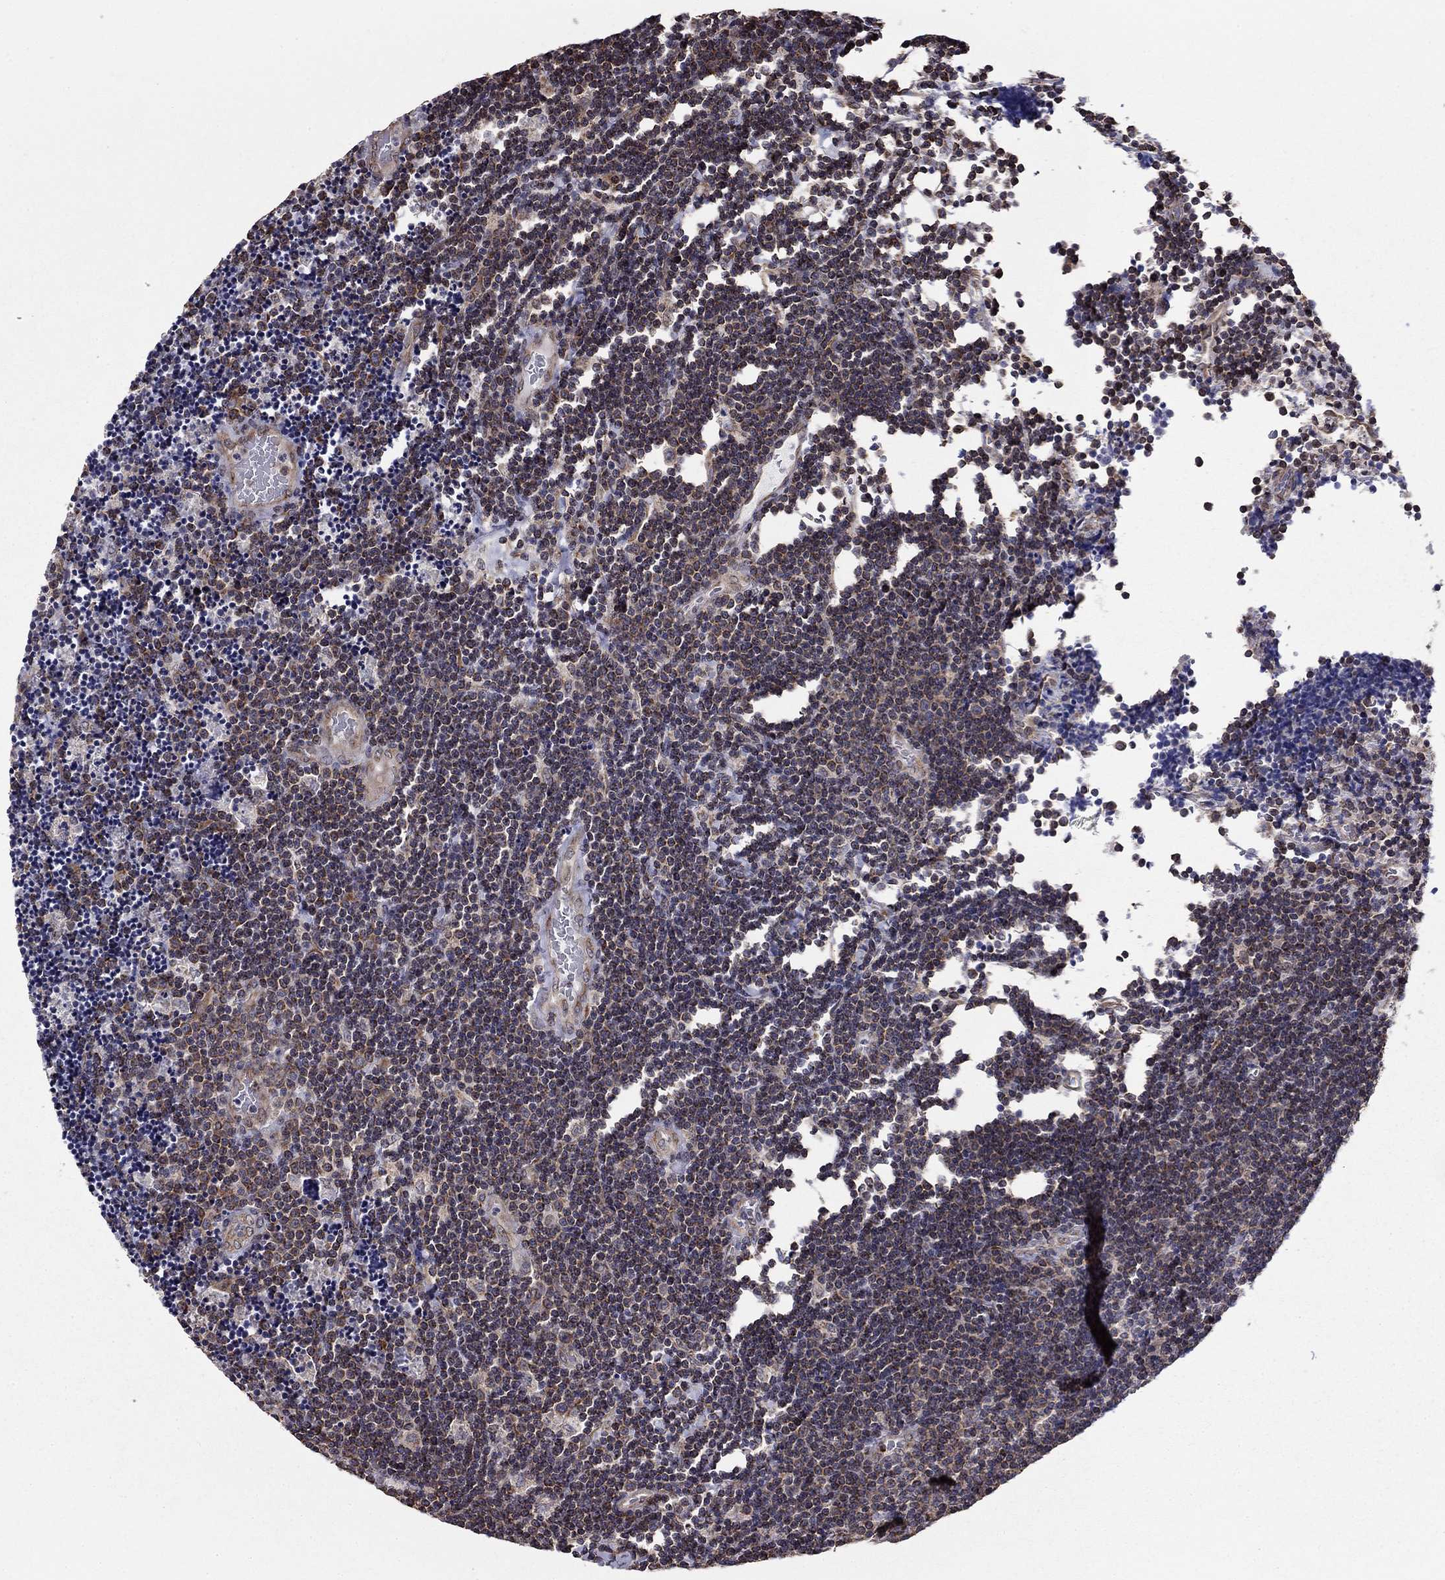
{"staining": {"intensity": "moderate", "quantity": "<25%", "location": "cytoplasmic/membranous"}, "tissue": "lymphoma", "cell_type": "Tumor cells", "image_type": "cancer", "snomed": [{"axis": "morphology", "description": "Malignant lymphoma, non-Hodgkin's type, Low grade"}, {"axis": "topography", "description": "Brain"}], "caption": "The histopathology image exhibits immunohistochemical staining of lymphoma. There is moderate cytoplasmic/membranous expression is appreciated in approximately <25% of tumor cells. The protein of interest is stained brown, and the nuclei are stained in blue (DAB IHC with brightfield microscopy, high magnification).", "gene": "NKIRAS1", "patient": {"sex": "female", "age": 66}}